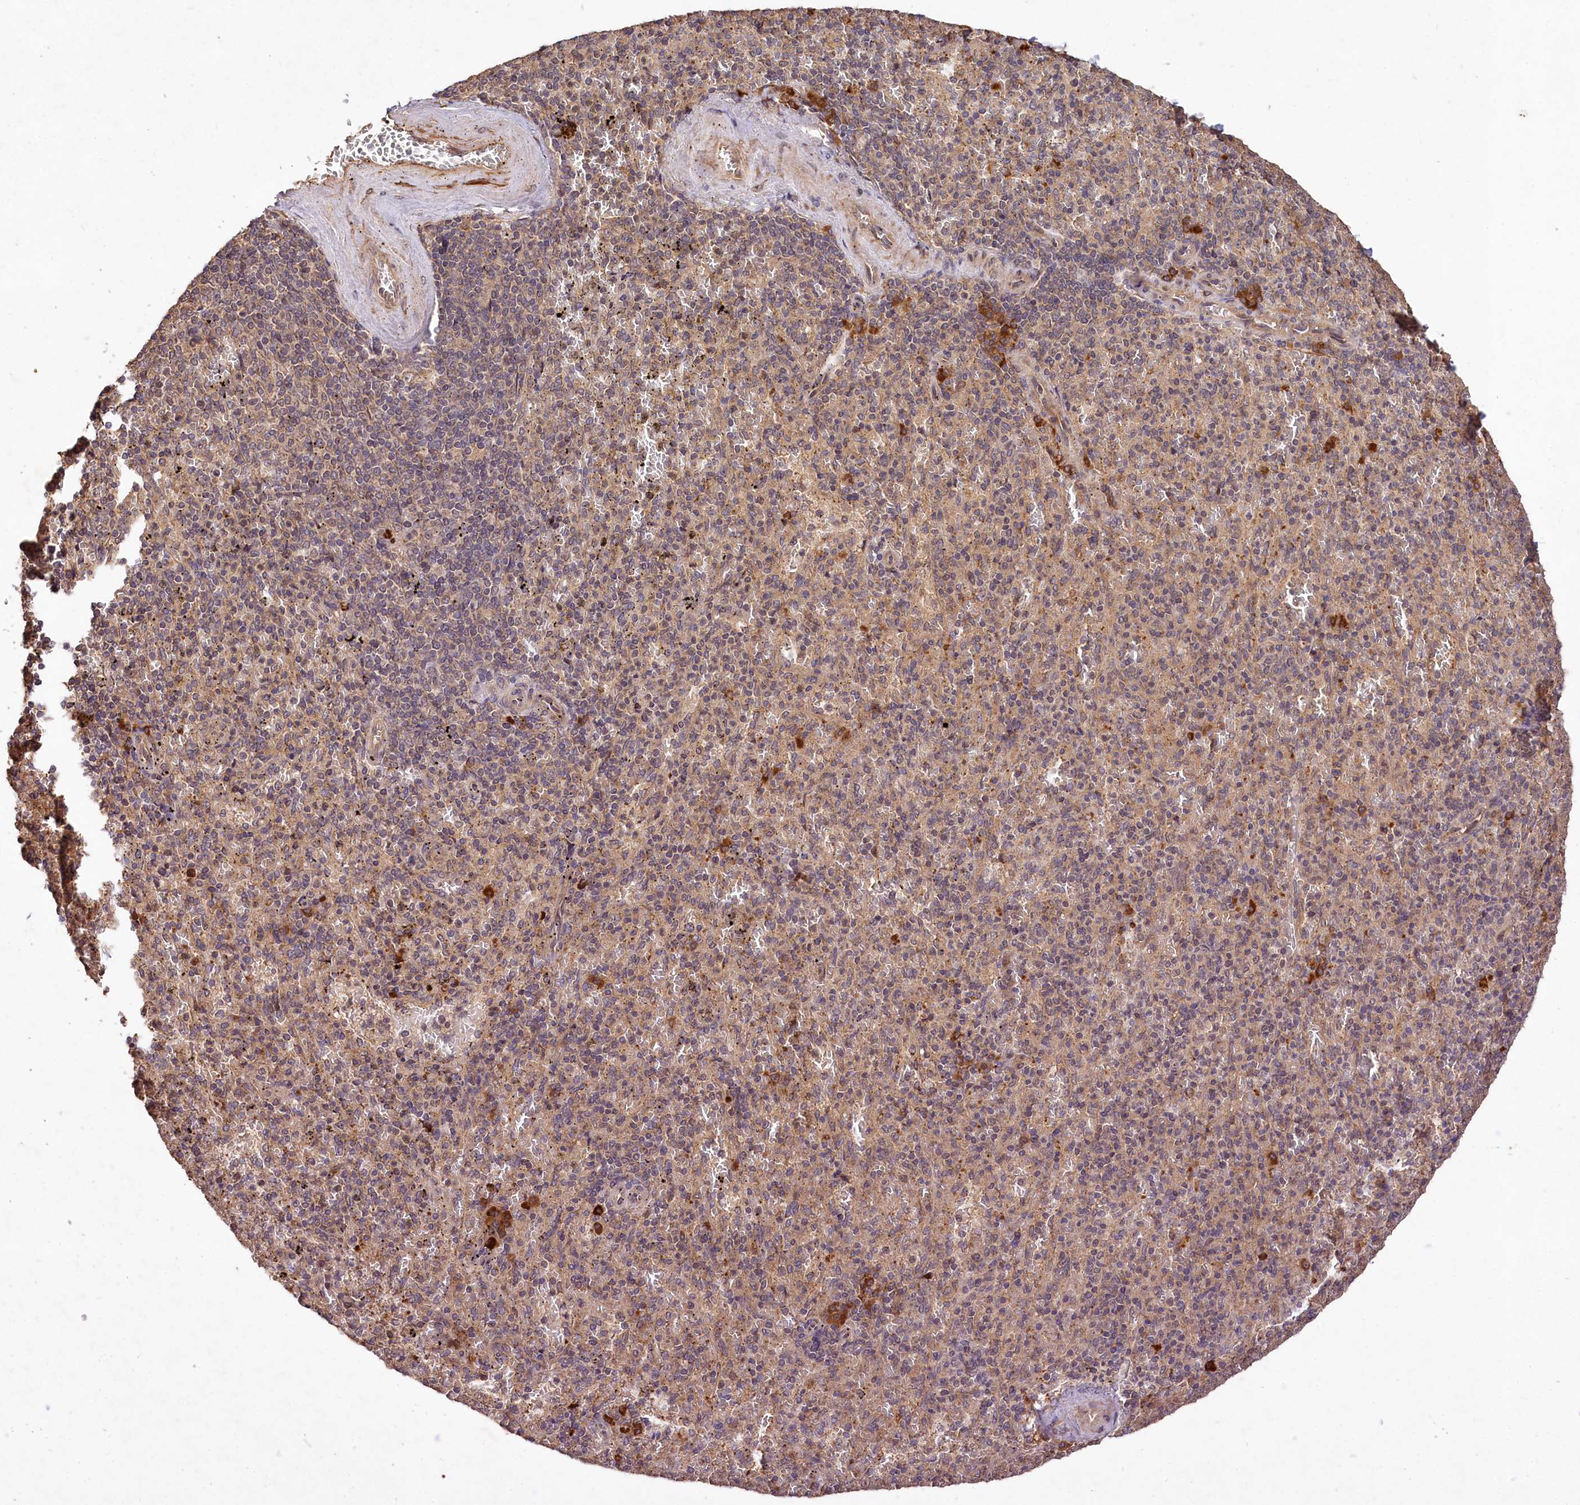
{"staining": {"intensity": "moderate", "quantity": "<25%", "location": "cytoplasmic/membranous"}, "tissue": "spleen", "cell_type": "Cells in red pulp", "image_type": "normal", "snomed": [{"axis": "morphology", "description": "Normal tissue, NOS"}, {"axis": "topography", "description": "Spleen"}], "caption": "IHC (DAB) staining of unremarkable spleen exhibits moderate cytoplasmic/membranous protein expression in about <25% of cells in red pulp. (DAB IHC, brown staining for protein, blue staining for nuclei).", "gene": "MCF2L2", "patient": {"sex": "male", "age": 82}}